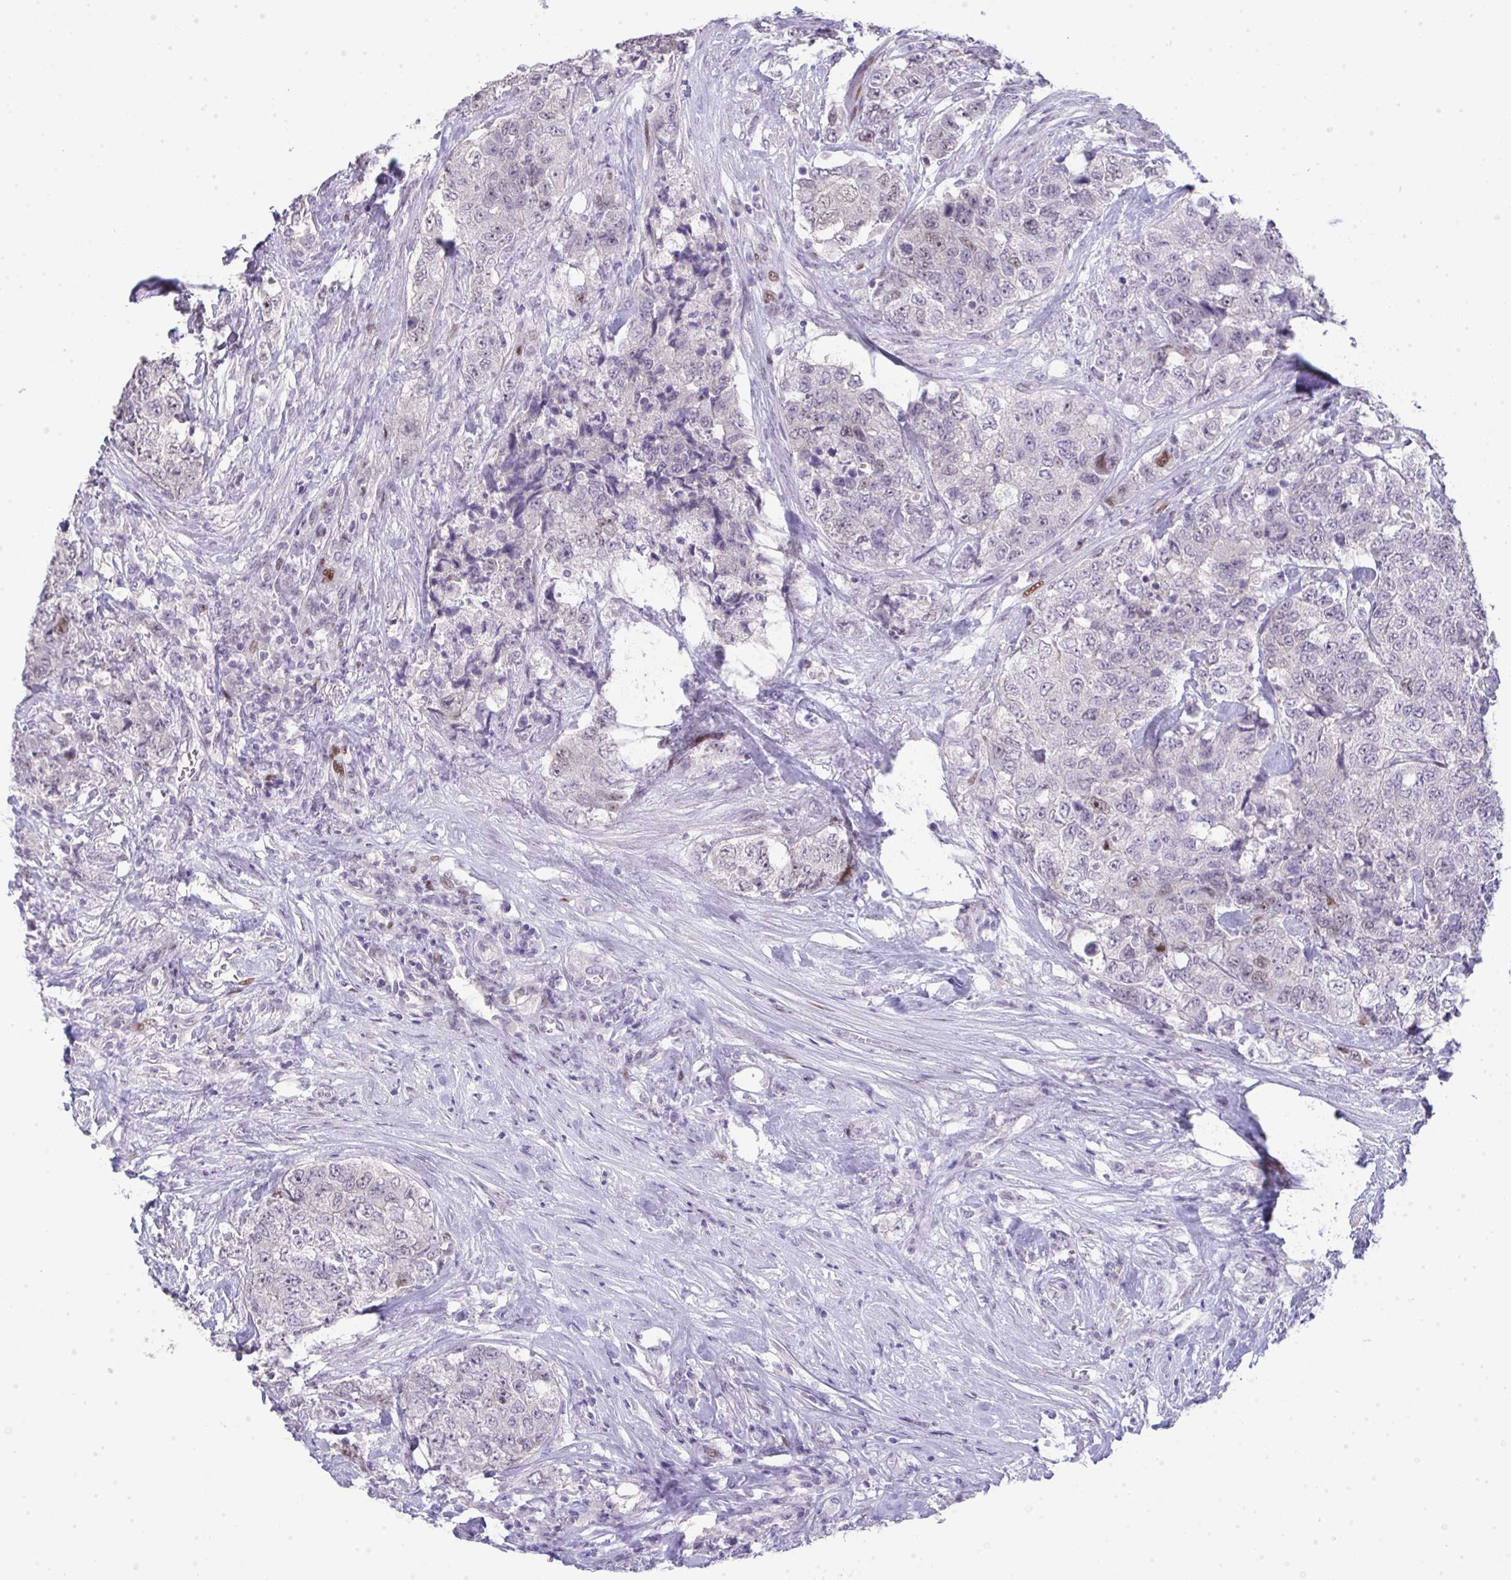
{"staining": {"intensity": "moderate", "quantity": "<25%", "location": "nuclear"}, "tissue": "urothelial cancer", "cell_type": "Tumor cells", "image_type": "cancer", "snomed": [{"axis": "morphology", "description": "Urothelial carcinoma, High grade"}, {"axis": "topography", "description": "Urinary bladder"}], "caption": "Immunohistochemistry photomicrograph of neoplastic tissue: high-grade urothelial carcinoma stained using immunohistochemistry exhibits low levels of moderate protein expression localized specifically in the nuclear of tumor cells, appearing as a nuclear brown color.", "gene": "GALNT16", "patient": {"sex": "female", "age": 78}}